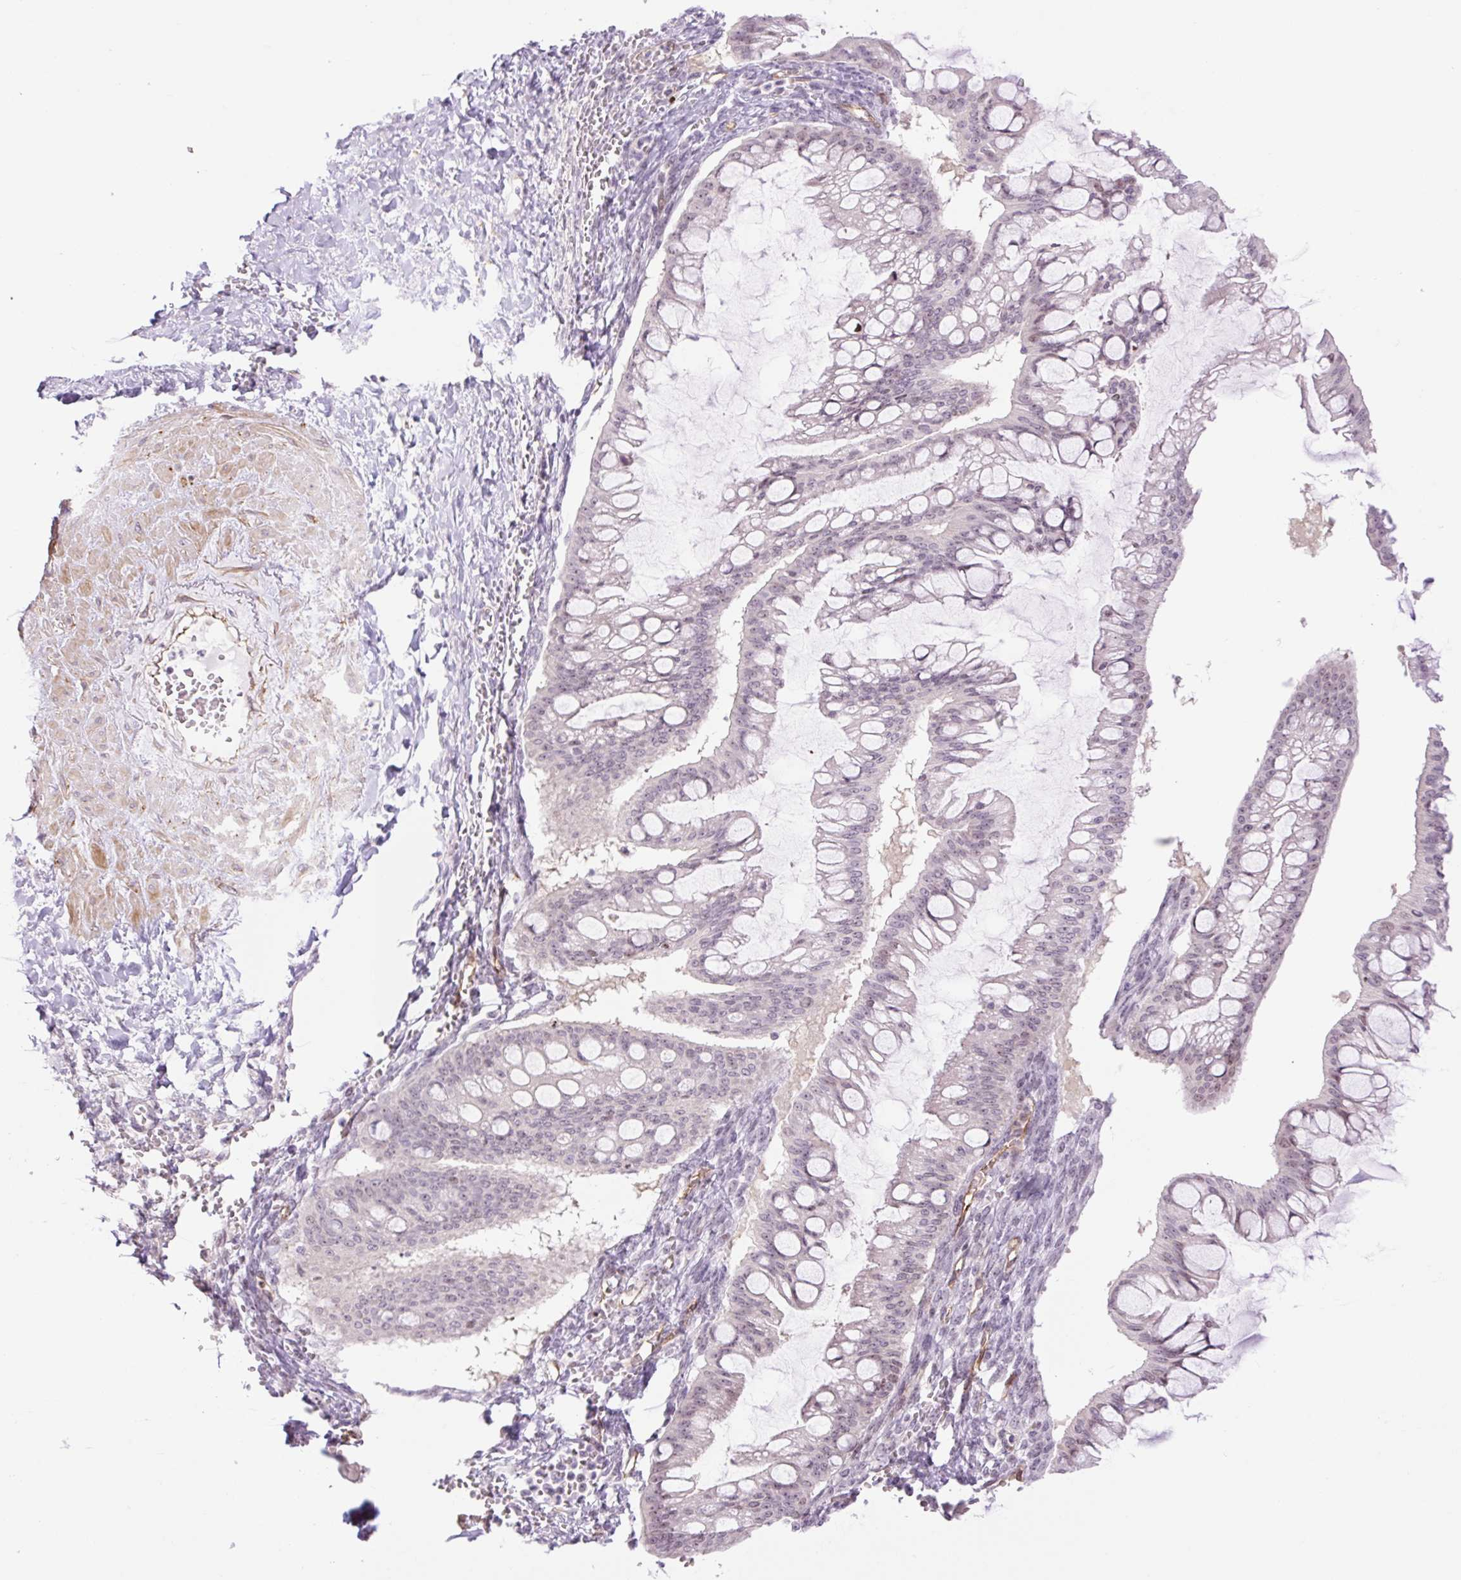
{"staining": {"intensity": "weak", "quantity": "<25%", "location": "nuclear"}, "tissue": "ovarian cancer", "cell_type": "Tumor cells", "image_type": "cancer", "snomed": [{"axis": "morphology", "description": "Cystadenocarcinoma, mucinous, NOS"}, {"axis": "topography", "description": "Ovary"}], "caption": "A high-resolution micrograph shows IHC staining of ovarian mucinous cystadenocarcinoma, which reveals no significant positivity in tumor cells.", "gene": "ZNF417", "patient": {"sex": "female", "age": 73}}